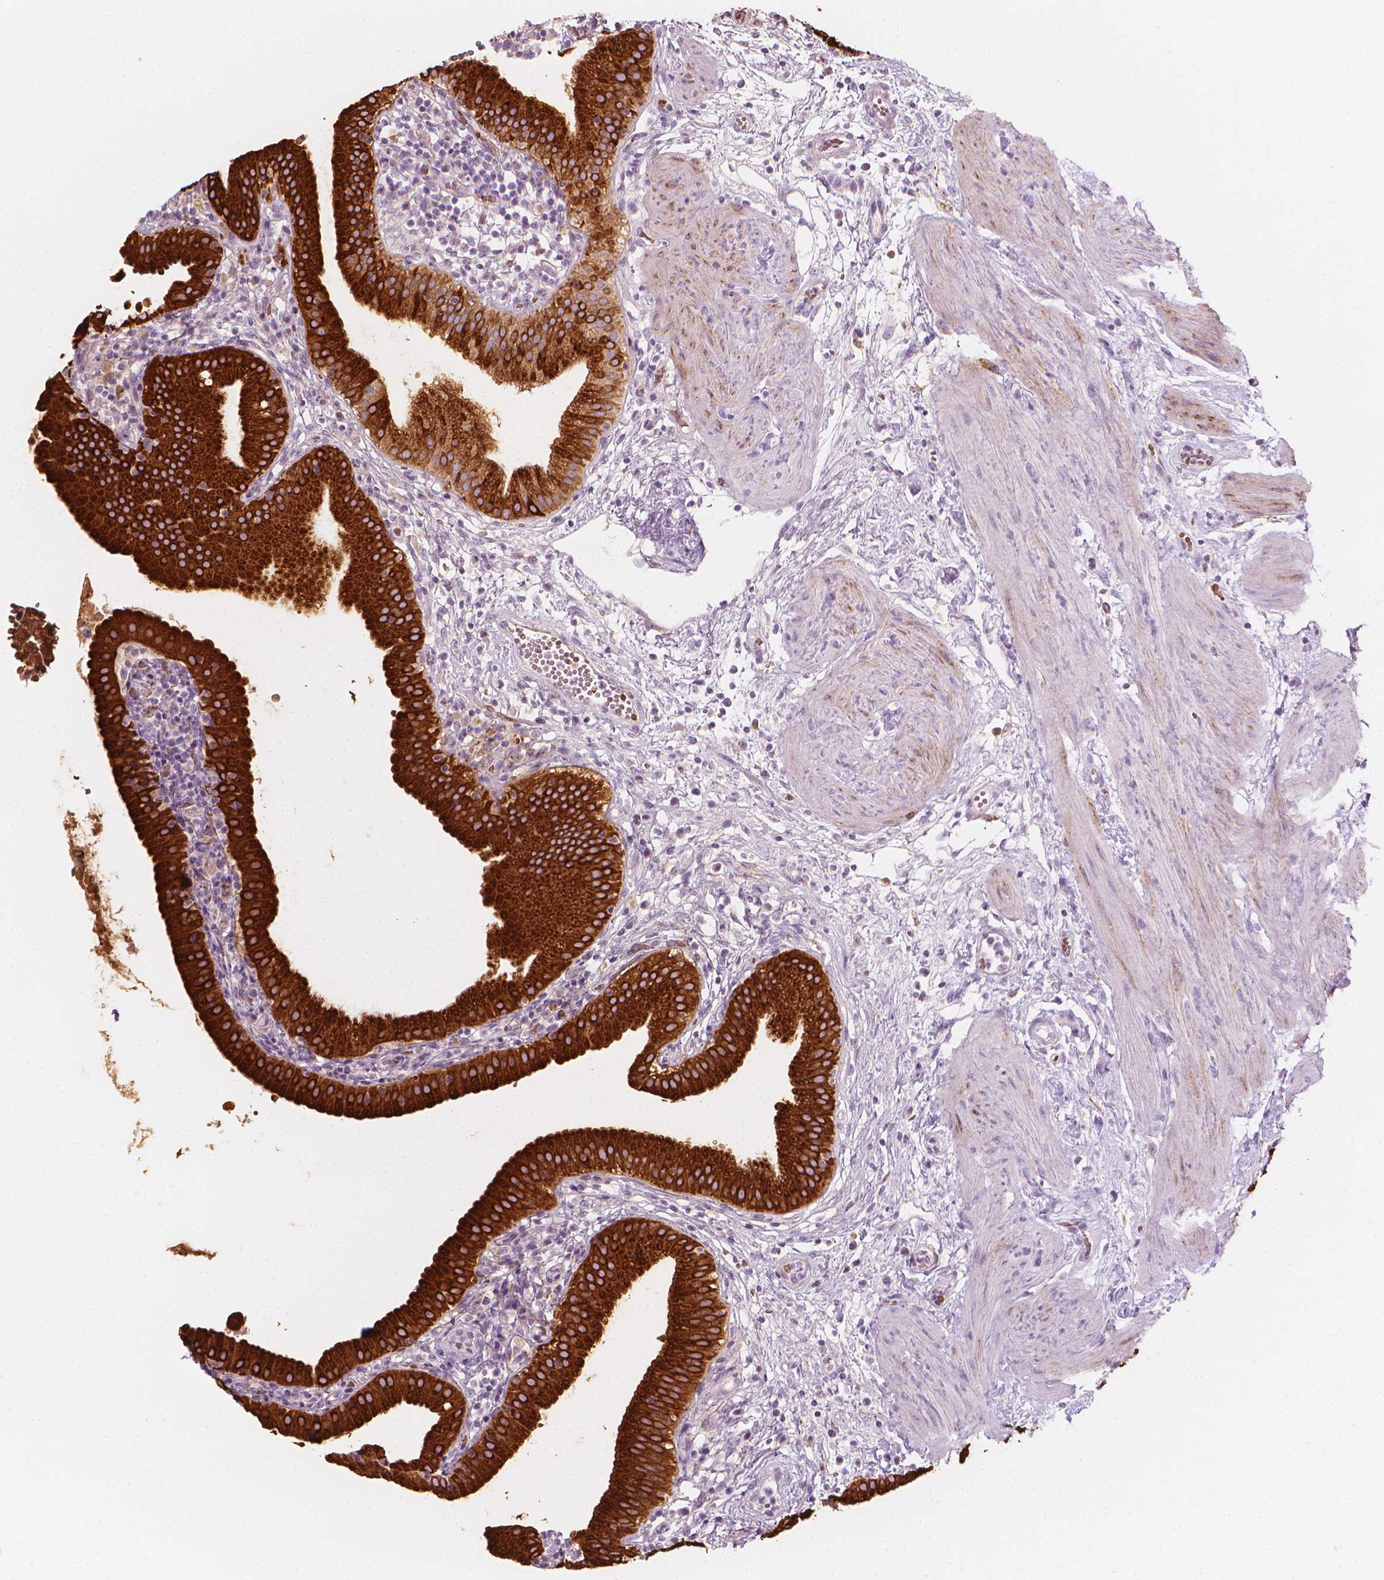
{"staining": {"intensity": "strong", "quantity": ">75%", "location": "cytoplasmic/membranous"}, "tissue": "gallbladder", "cell_type": "Glandular cells", "image_type": "normal", "snomed": [{"axis": "morphology", "description": "Normal tissue, NOS"}, {"axis": "topography", "description": "Gallbladder"}], "caption": "Human gallbladder stained for a protein (brown) exhibits strong cytoplasmic/membranous positive expression in about >75% of glandular cells.", "gene": "CES1", "patient": {"sex": "female", "age": 65}}